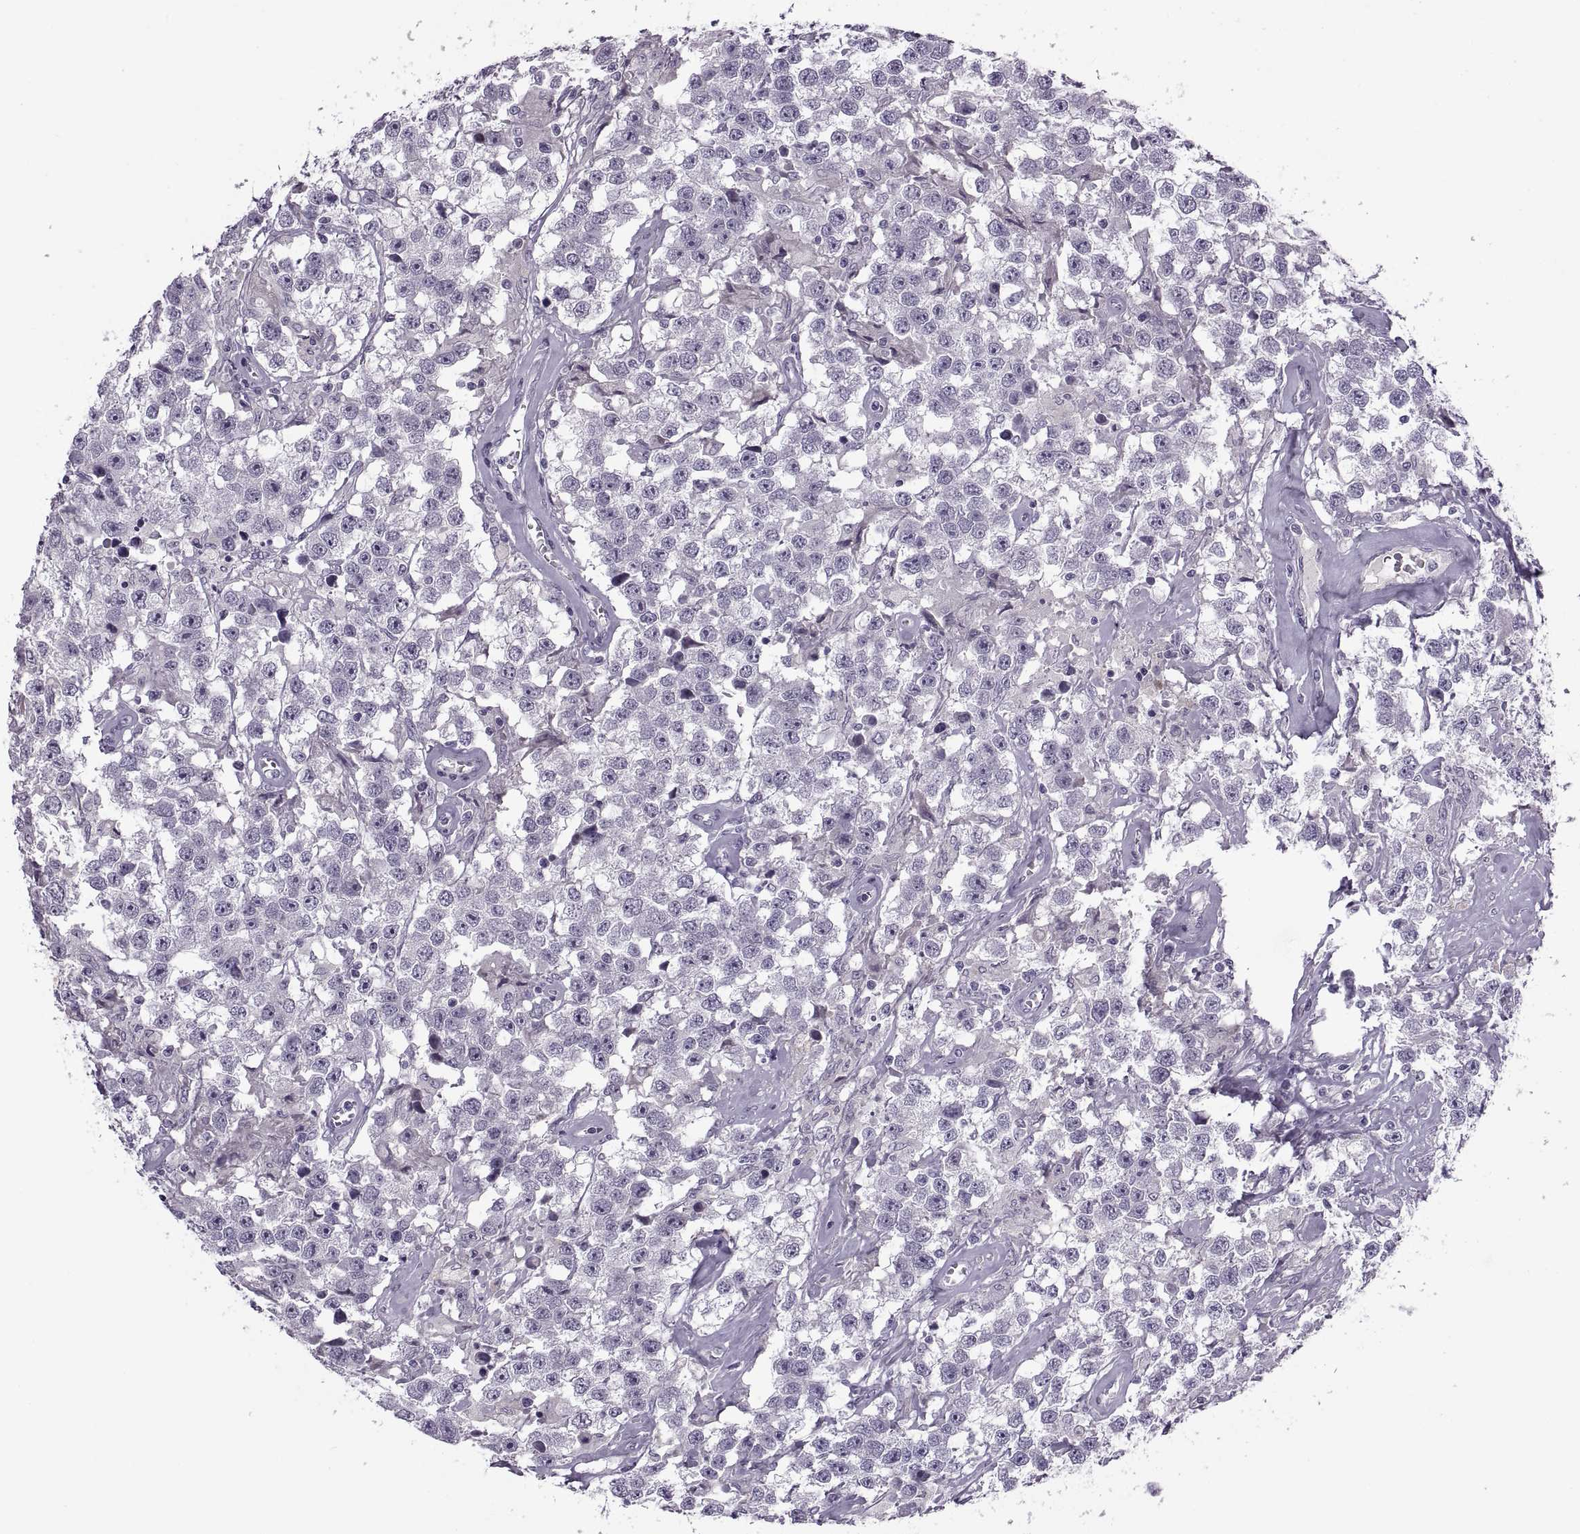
{"staining": {"intensity": "negative", "quantity": "none", "location": "none"}, "tissue": "testis cancer", "cell_type": "Tumor cells", "image_type": "cancer", "snomed": [{"axis": "morphology", "description": "Seminoma, NOS"}, {"axis": "topography", "description": "Testis"}], "caption": "Immunohistochemistry photomicrograph of neoplastic tissue: human seminoma (testis) stained with DAB (3,3'-diaminobenzidine) reveals no significant protein expression in tumor cells. Nuclei are stained in blue.", "gene": "RSPH6A", "patient": {"sex": "male", "age": 43}}